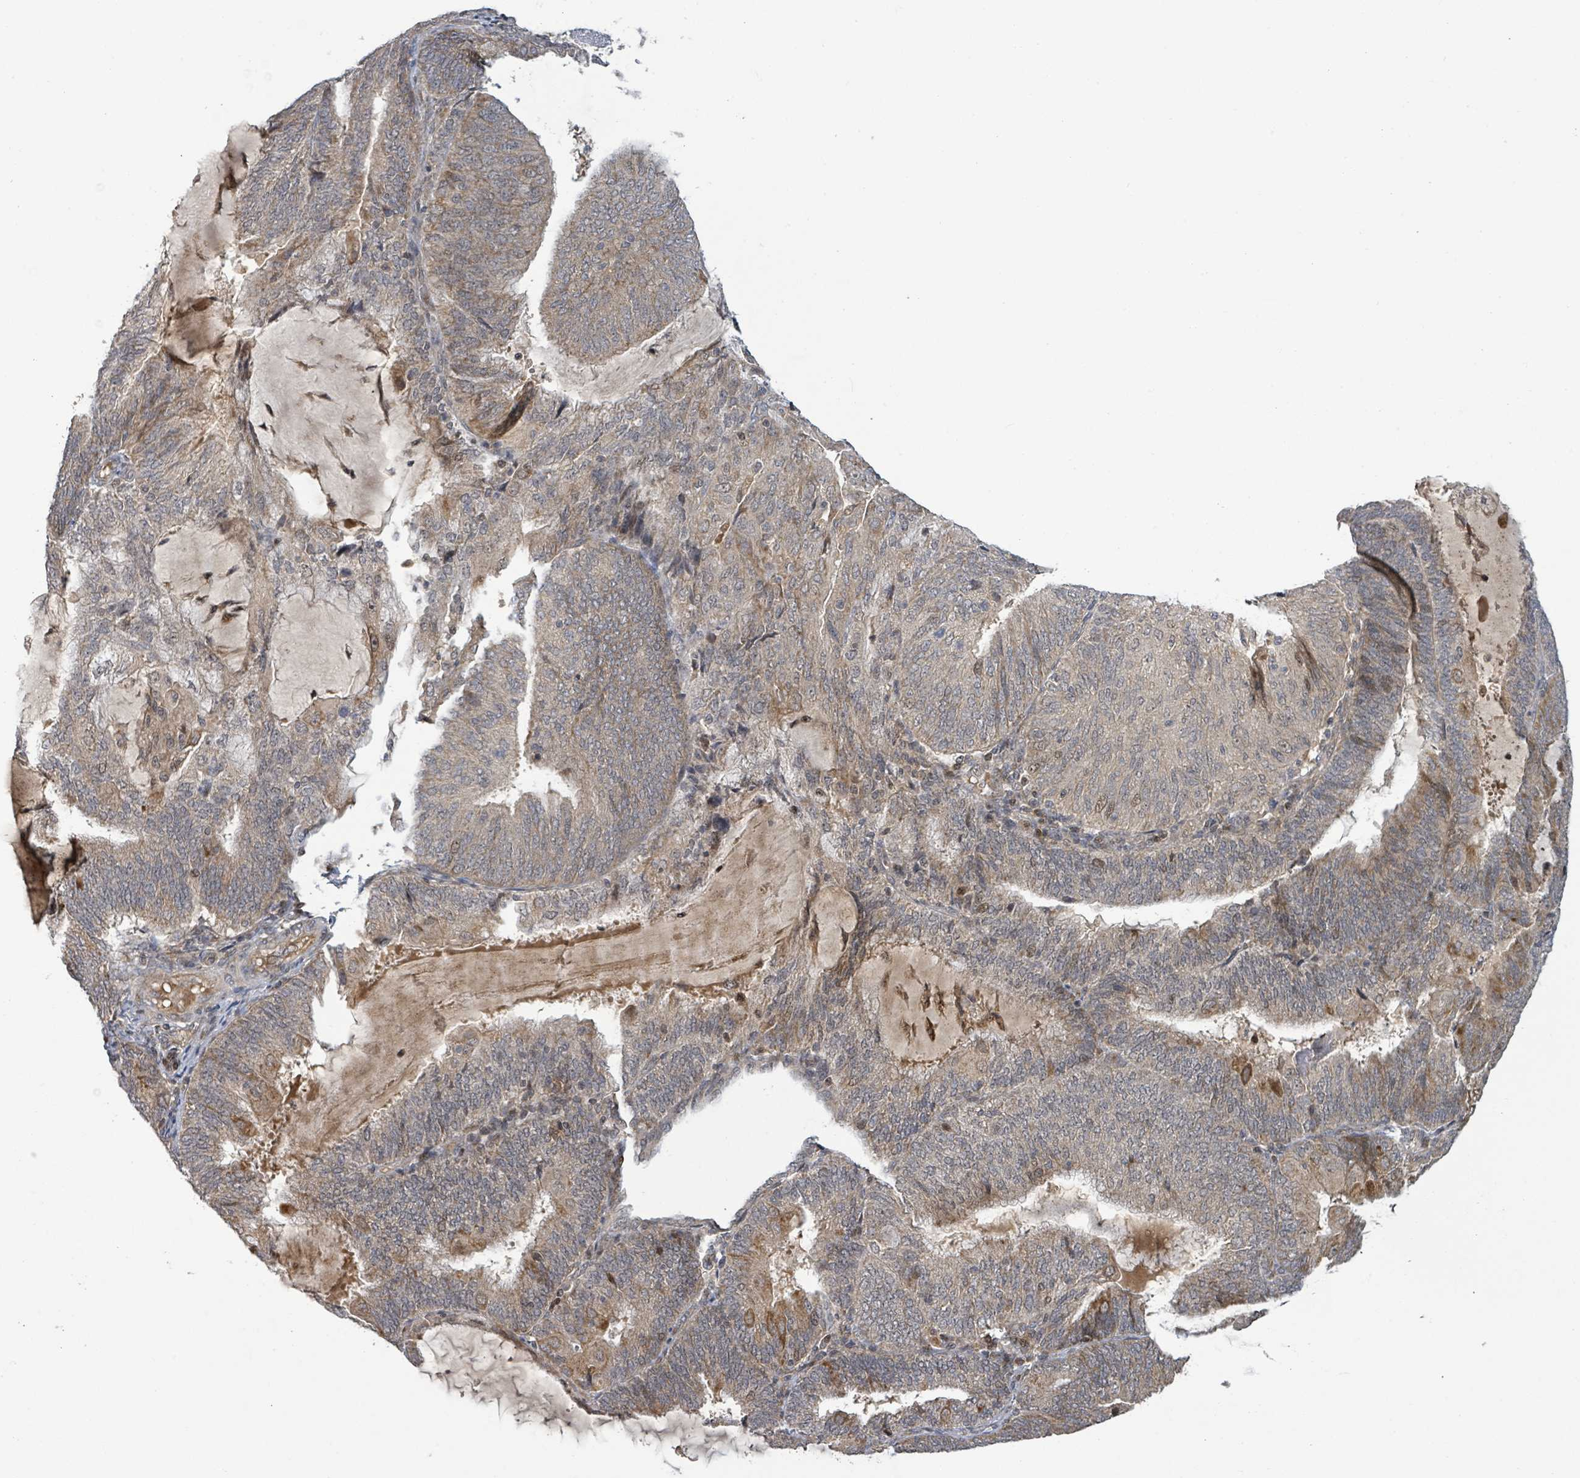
{"staining": {"intensity": "moderate", "quantity": "<25%", "location": "cytoplasmic/membranous,nuclear"}, "tissue": "endometrial cancer", "cell_type": "Tumor cells", "image_type": "cancer", "snomed": [{"axis": "morphology", "description": "Adenocarcinoma, NOS"}, {"axis": "topography", "description": "Endometrium"}], "caption": "Immunohistochemistry (IHC) of human endometrial adenocarcinoma exhibits low levels of moderate cytoplasmic/membranous and nuclear staining in approximately <25% of tumor cells. Ihc stains the protein of interest in brown and the nuclei are stained blue.", "gene": "ITGA11", "patient": {"sex": "female", "age": 81}}